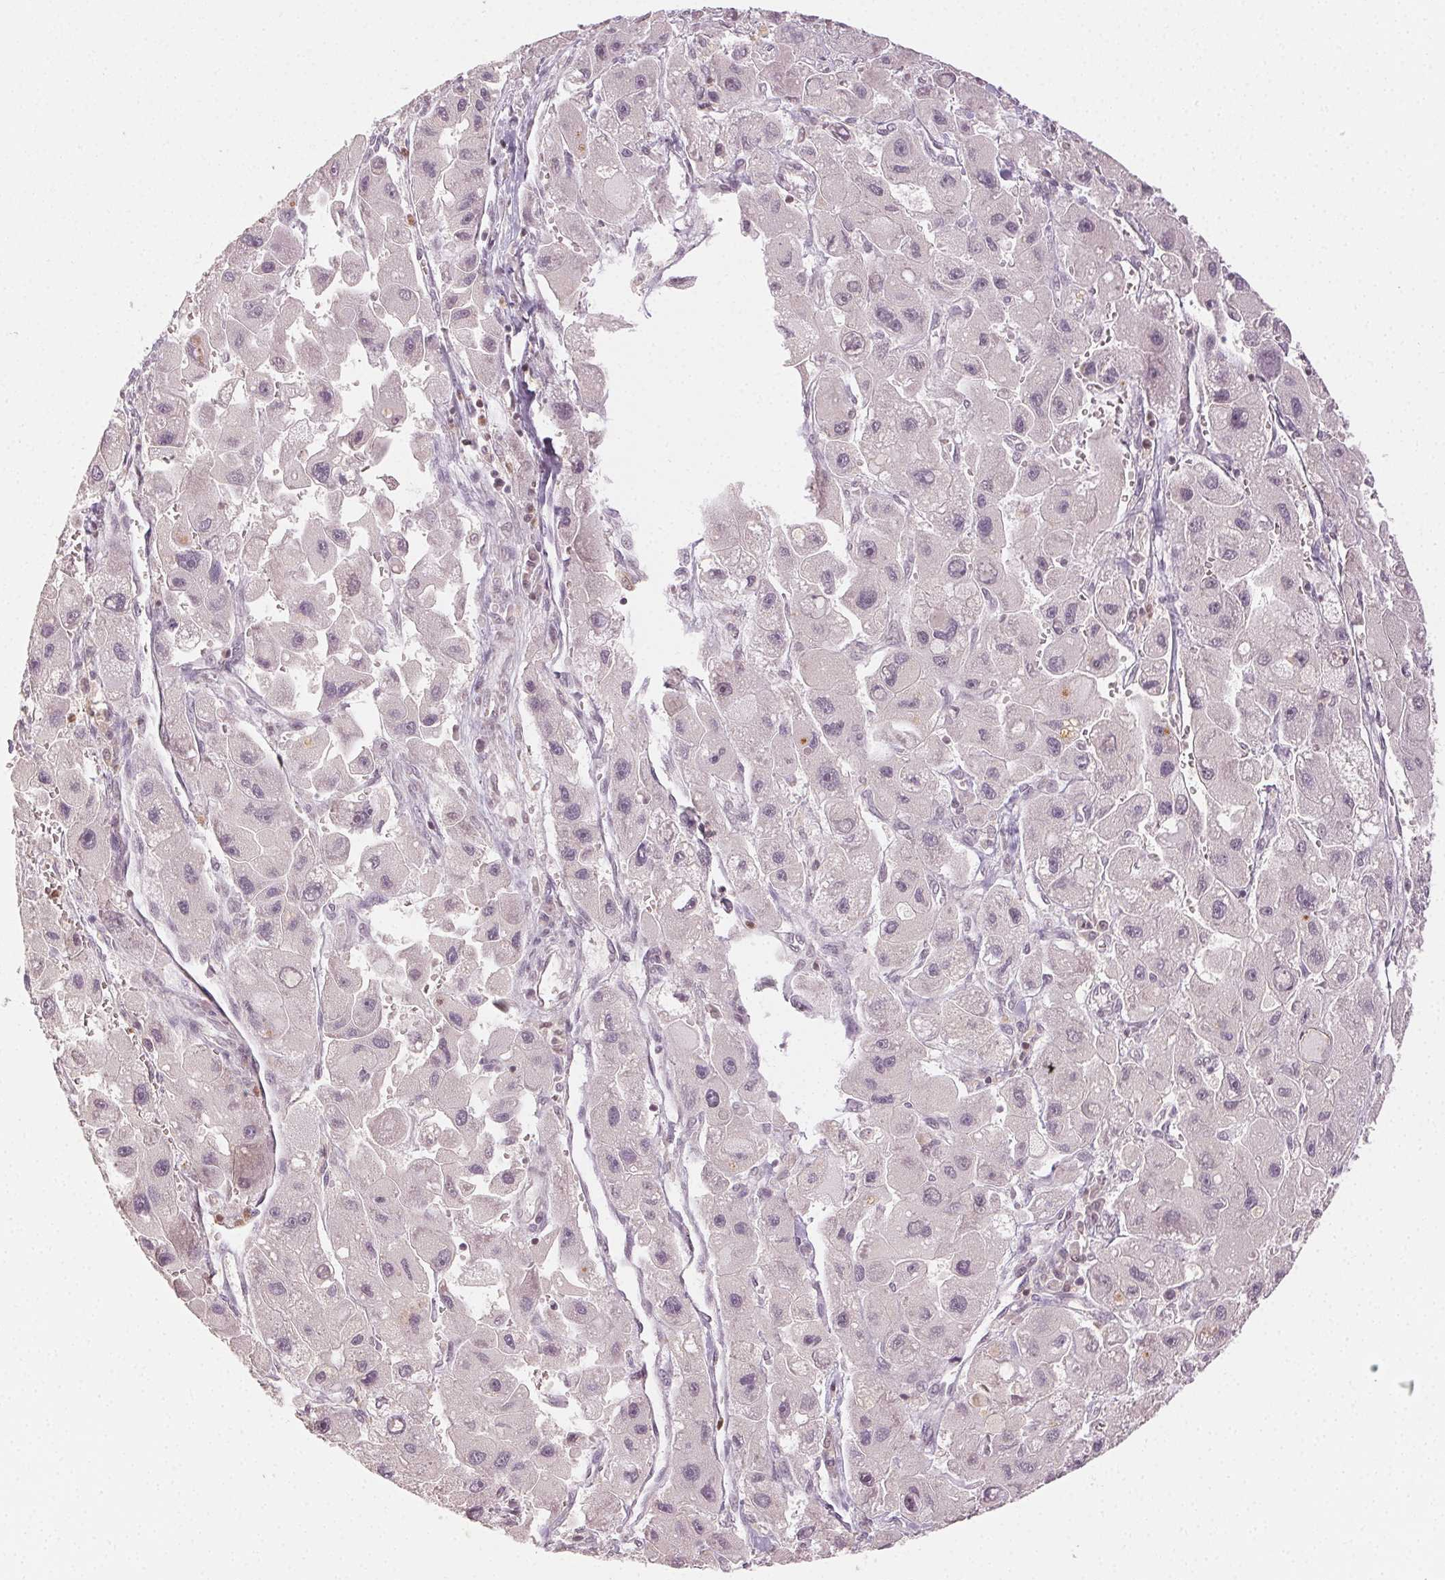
{"staining": {"intensity": "negative", "quantity": "none", "location": "none"}, "tissue": "liver cancer", "cell_type": "Tumor cells", "image_type": "cancer", "snomed": [{"axis": "morphology", "description": "Carcinoma, Hepatocellular, NOS"}, {"axis": "topography", "description": "Liver"}], "caption": "A micrograph of liver cancer stained for a protein shows no brown staining in tumor cells.", "gene": "MAPK14", "patient": {"sex": "male", "age": 24}}